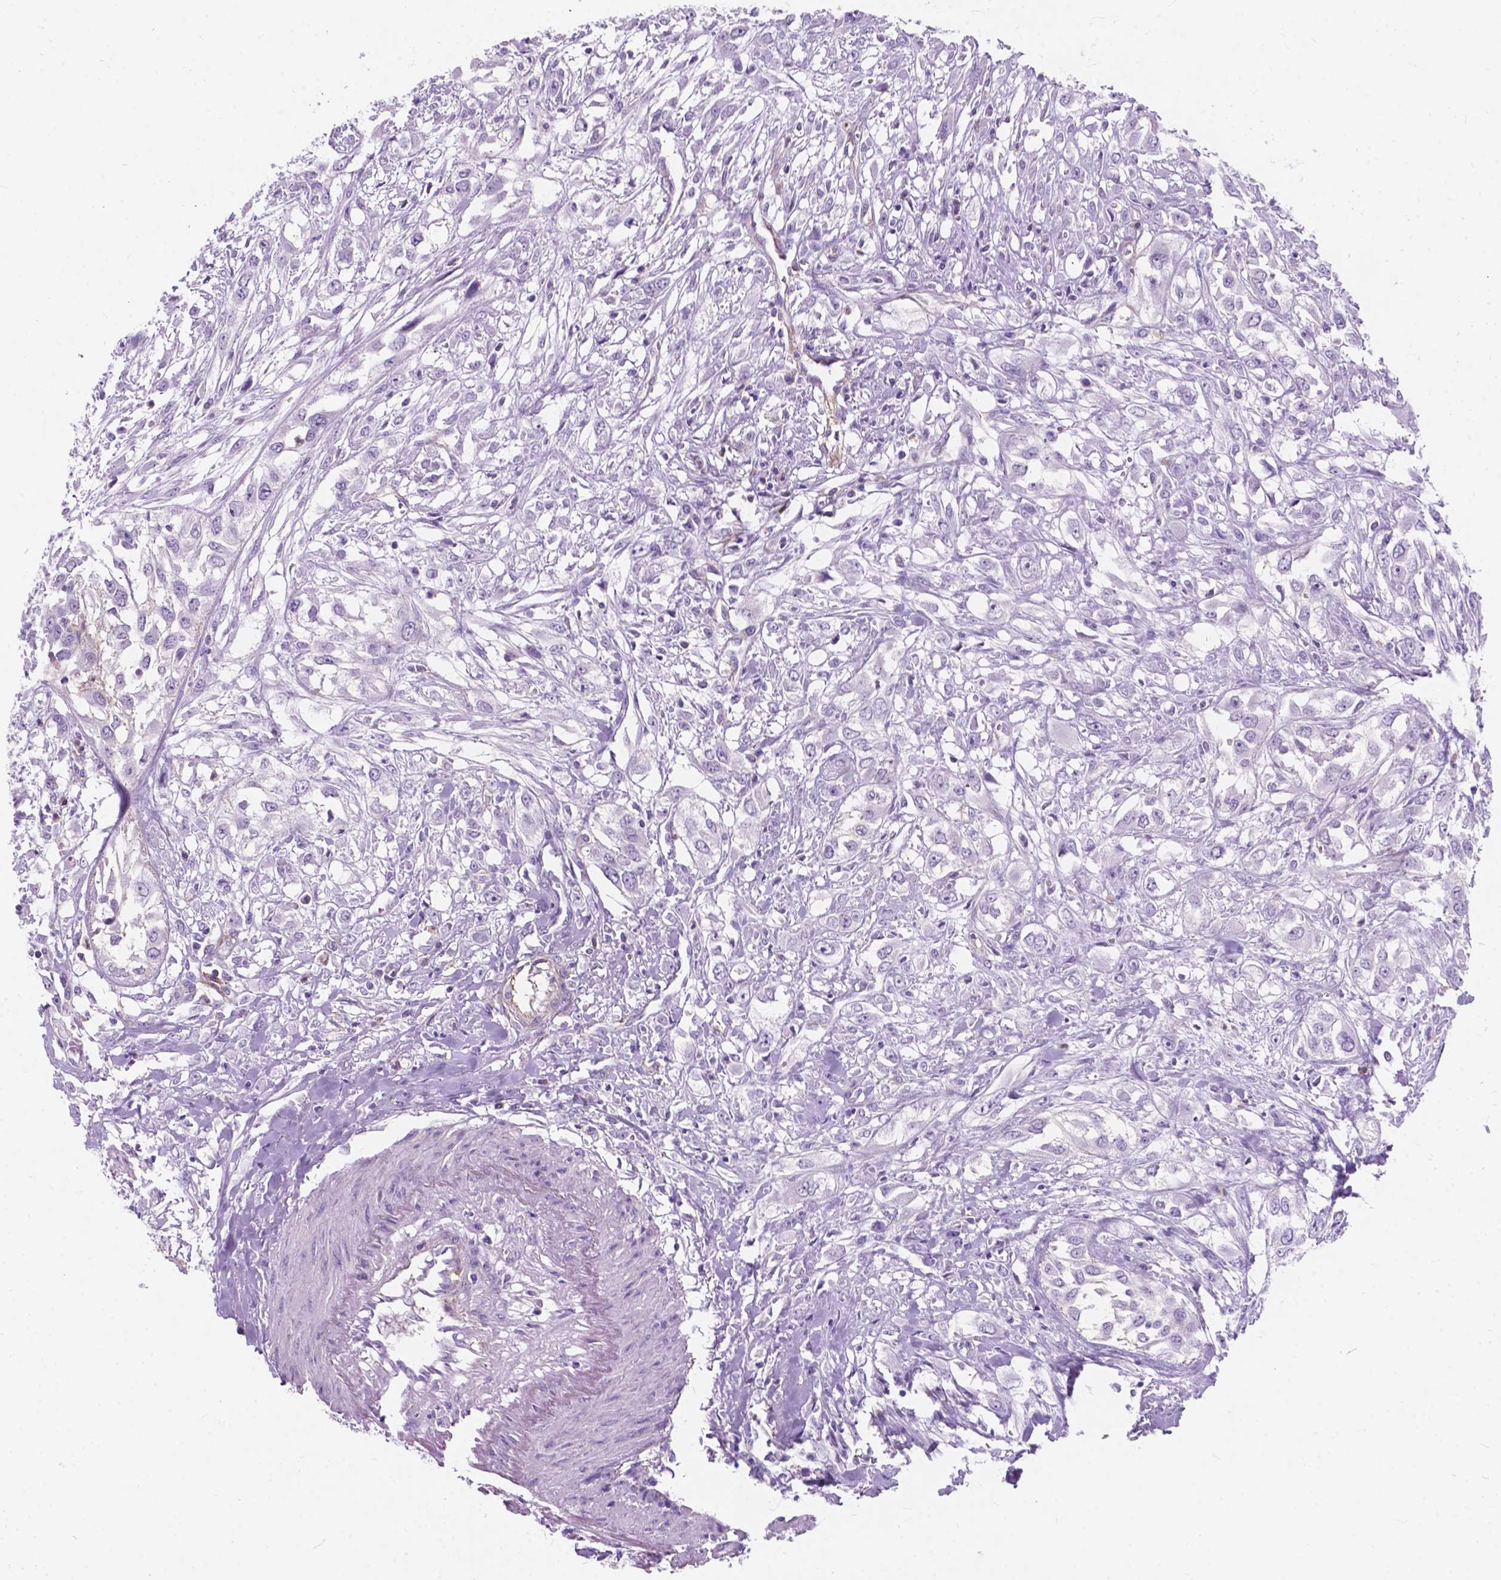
{"staining": {"intensity": "negative", "quantity": "none", "location": "none"}, "tissue": "urothelial cancer", "cell_type": "Tumor cells", "image_type": "cancer", "snomed": [{"axis": "morphology", "description": "Urothelial carcinoma, High grade"}, {"axis": "topography", "description": "Urinary bladder"}], "caption": "High power microscopy histopathology image of an immunohistochemistry (IHC) micrograph of urothelial cancer, revealing no significant expression in tumor cells.", "gene": "KIAA0040", "patient": {"sex": "male", "age": 67}}